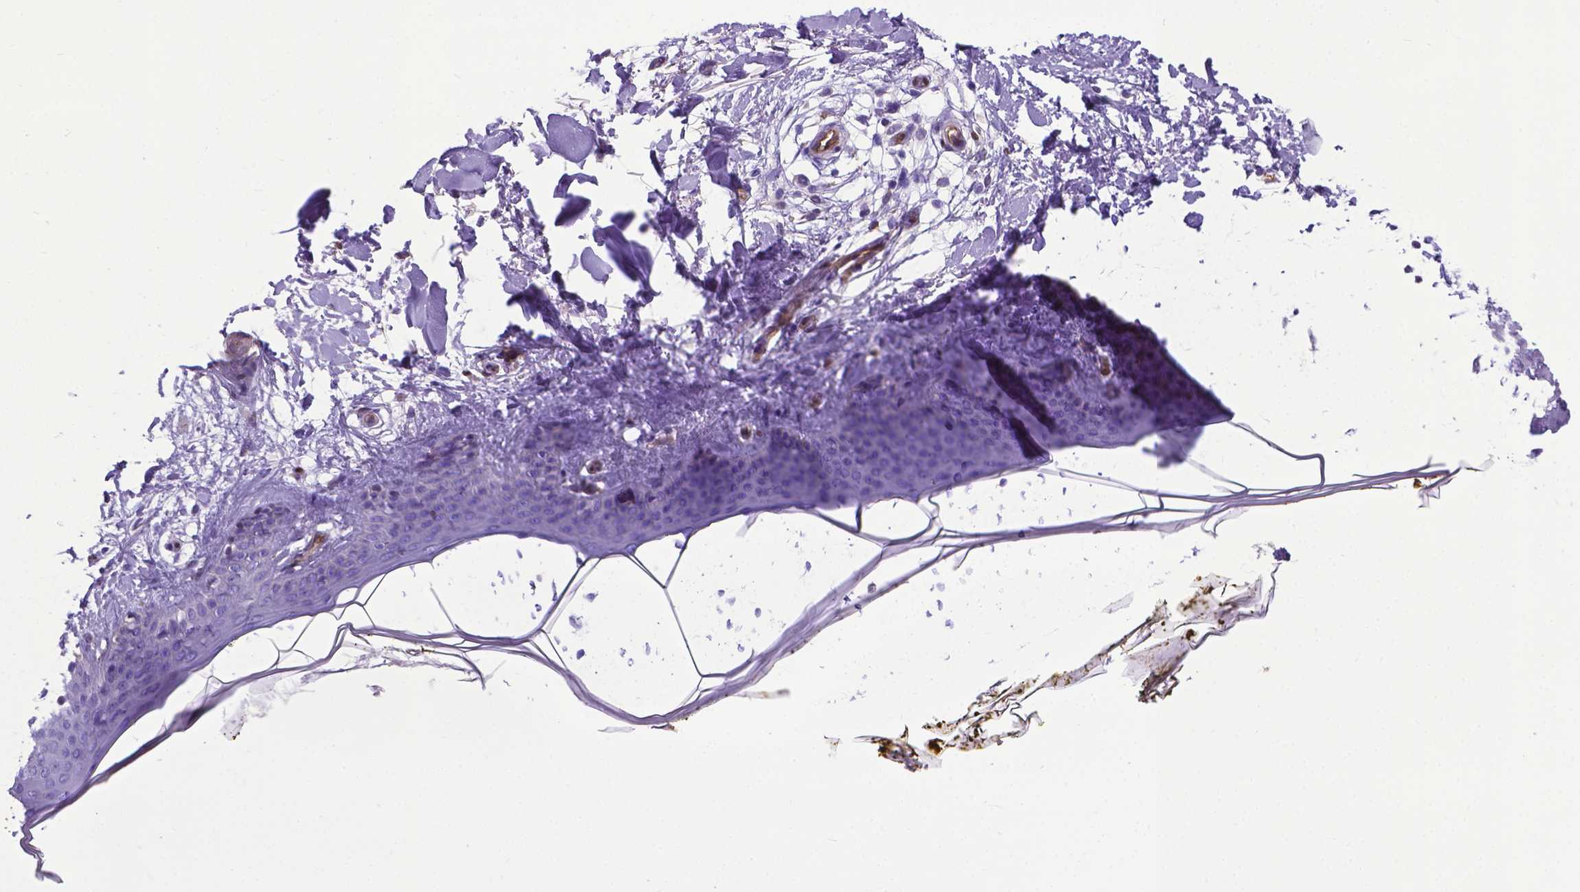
{"staining": {"intensity": "negative", "quantity": "none", "location": "none"}, "tissue": "skin", "cell_type": "Fibroblasts", "image_type": "normal", "snomed": [{"axis": "morphology", "description": "Normal tissue, NOS"}, {"axis": "topography", "description": "Skin"}], "caption": "DAB immunohistochemical staining of benign human skin displays no significant expression in fibroblasts.", "gene": "CLIC4", "patient": {"sex": "female", "age": 34}}